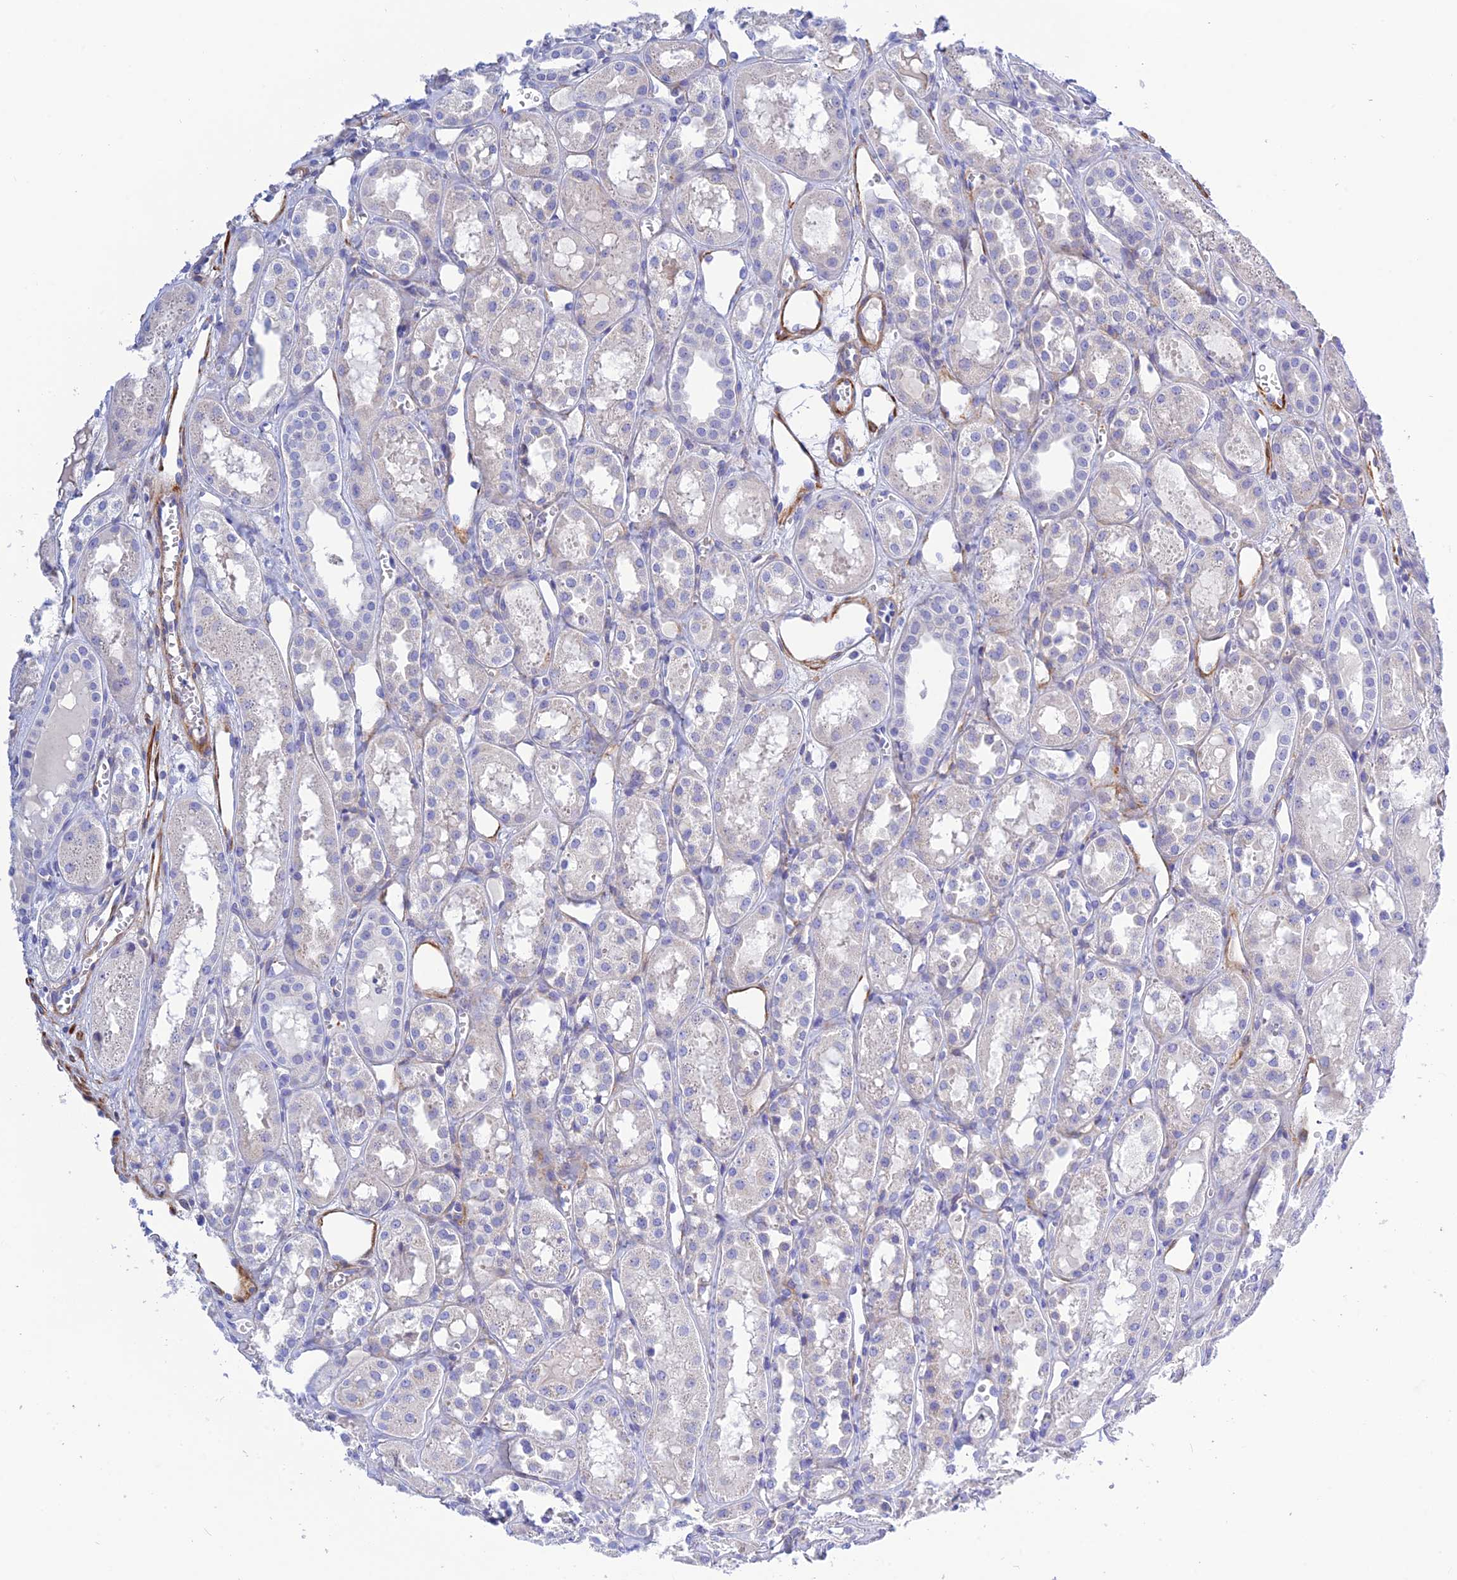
{"staining": {"intensity": "moderate", "quantity": "<25%", "location": "cytoplasmic/membranous"}, "tissue": "kidney", "cell_type": "Cells in glomeruli", "image_type": "normal", "snomed": [{"axis": "morphology", "description": "Normal tissue, NOS"}, {"axis": "topography", "description": "Kidney"}], "caption": "Immunohistochemistry micrograph of unremarkable human kidney stained for a protein (brown), which shows low levels of moderate cytoplasmic/membranous staining in about <25% of cells in glomeruli.", "gene": "ZDHHC16", "patient": {"sex": "male", "age": 16}}